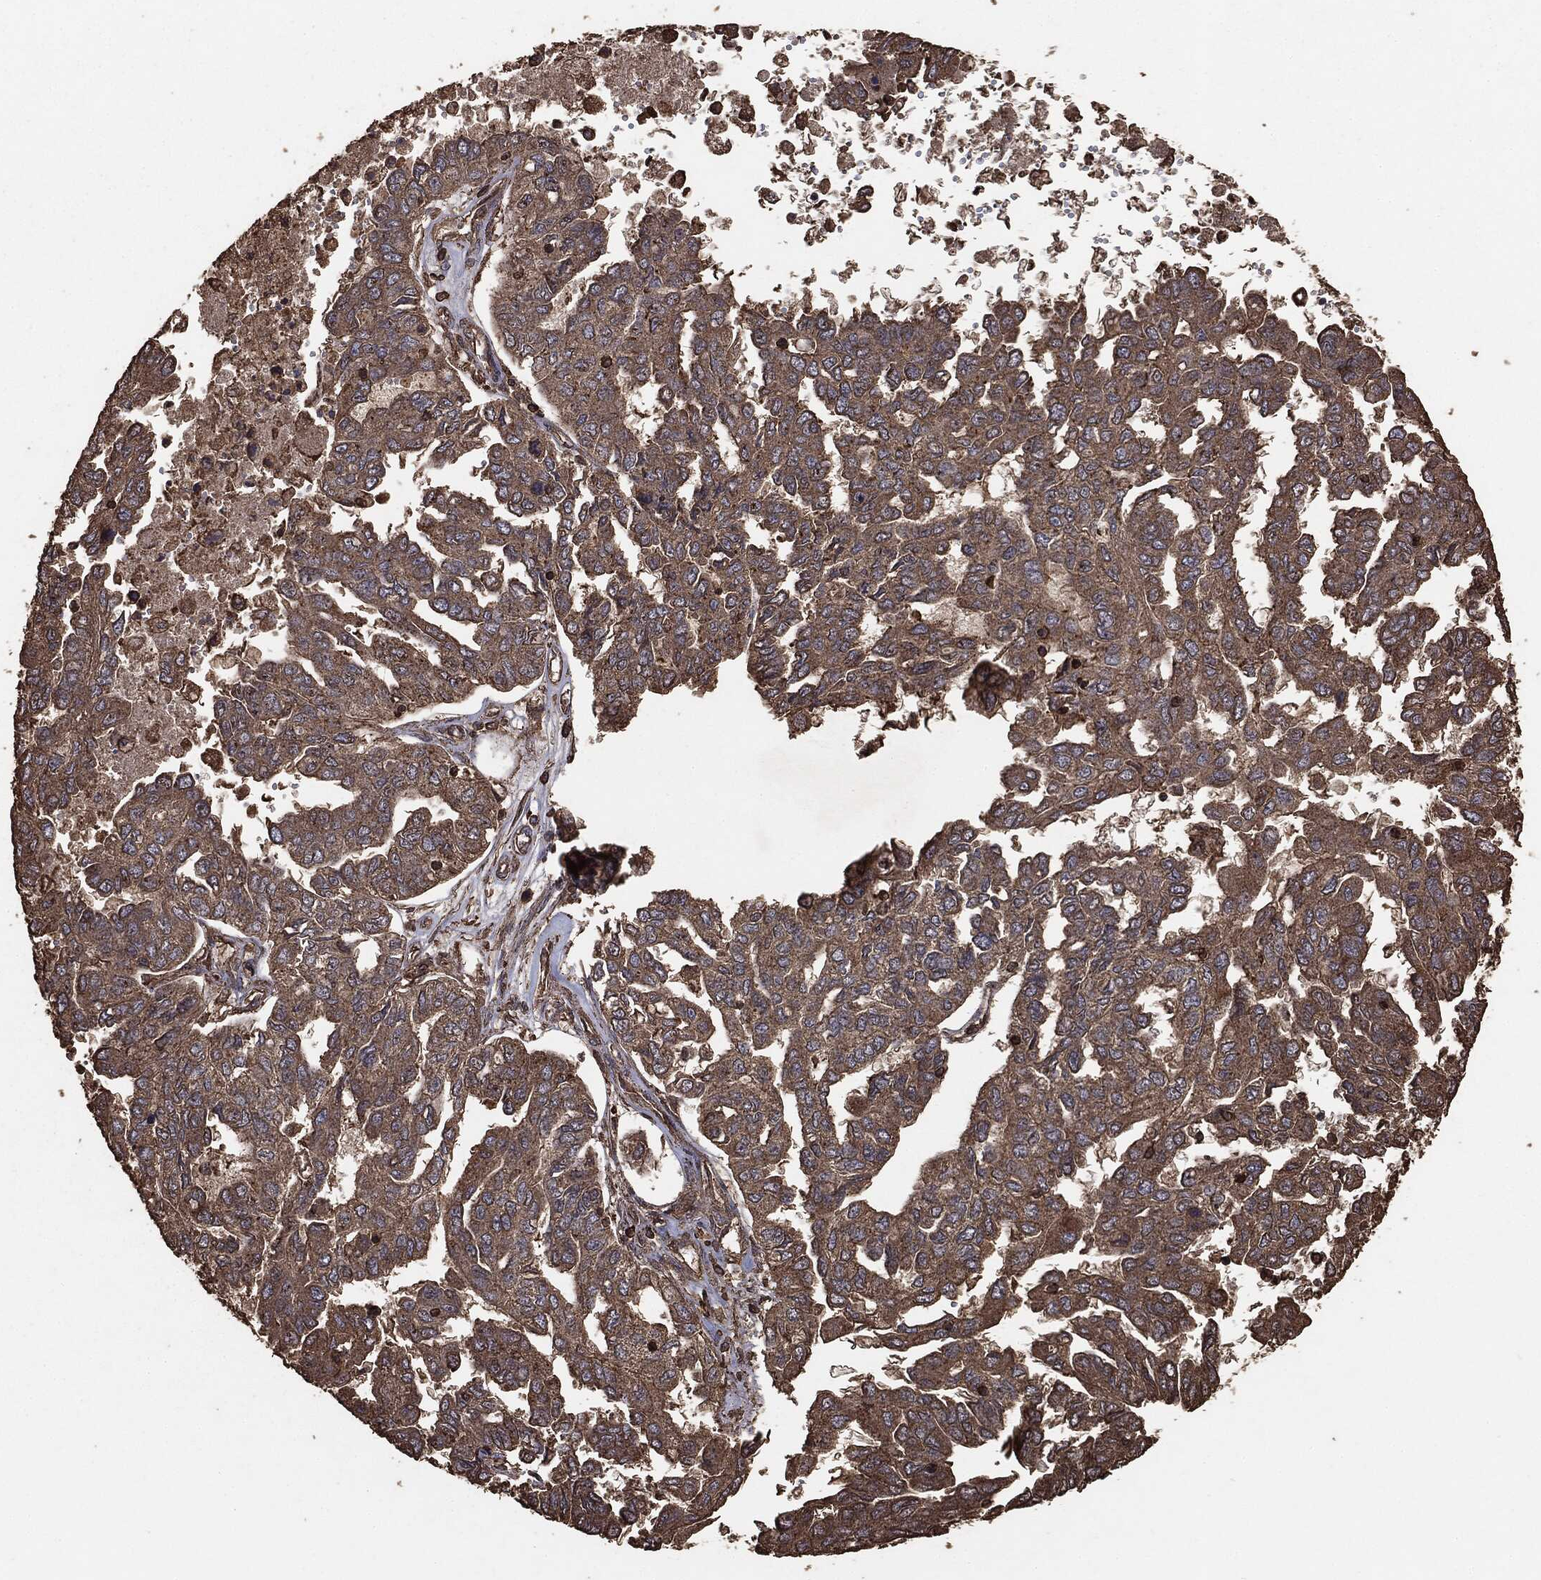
{"staining": {"intensity": "moderate", "quantity": ">75%", "location": "cytoplasmic/membranous"}, "tissue": "ovarian cancer", "cell_type": "Tumor cells", "image_type": "cancer", "snomed": [{"axis": "morphology", "description": "Cystadenocarcinoma, serous, NOS"}, {"axis": "topography", "description": "Ovary"}], "caption": "The photomicrograph exhibits a brown stain indicating the presence of a protein in the cytoplasmic/membranous of tumor cells in serous cystadenocarcinoma (ovarian). Using DAB (3,3'-diaminobenzidine) (brown) and hematoxylin (blue) stains, captured at high magnification using brightfield microscopy.", "gene": "MTOR", "patient": {"sex": "female", "age": 53}}